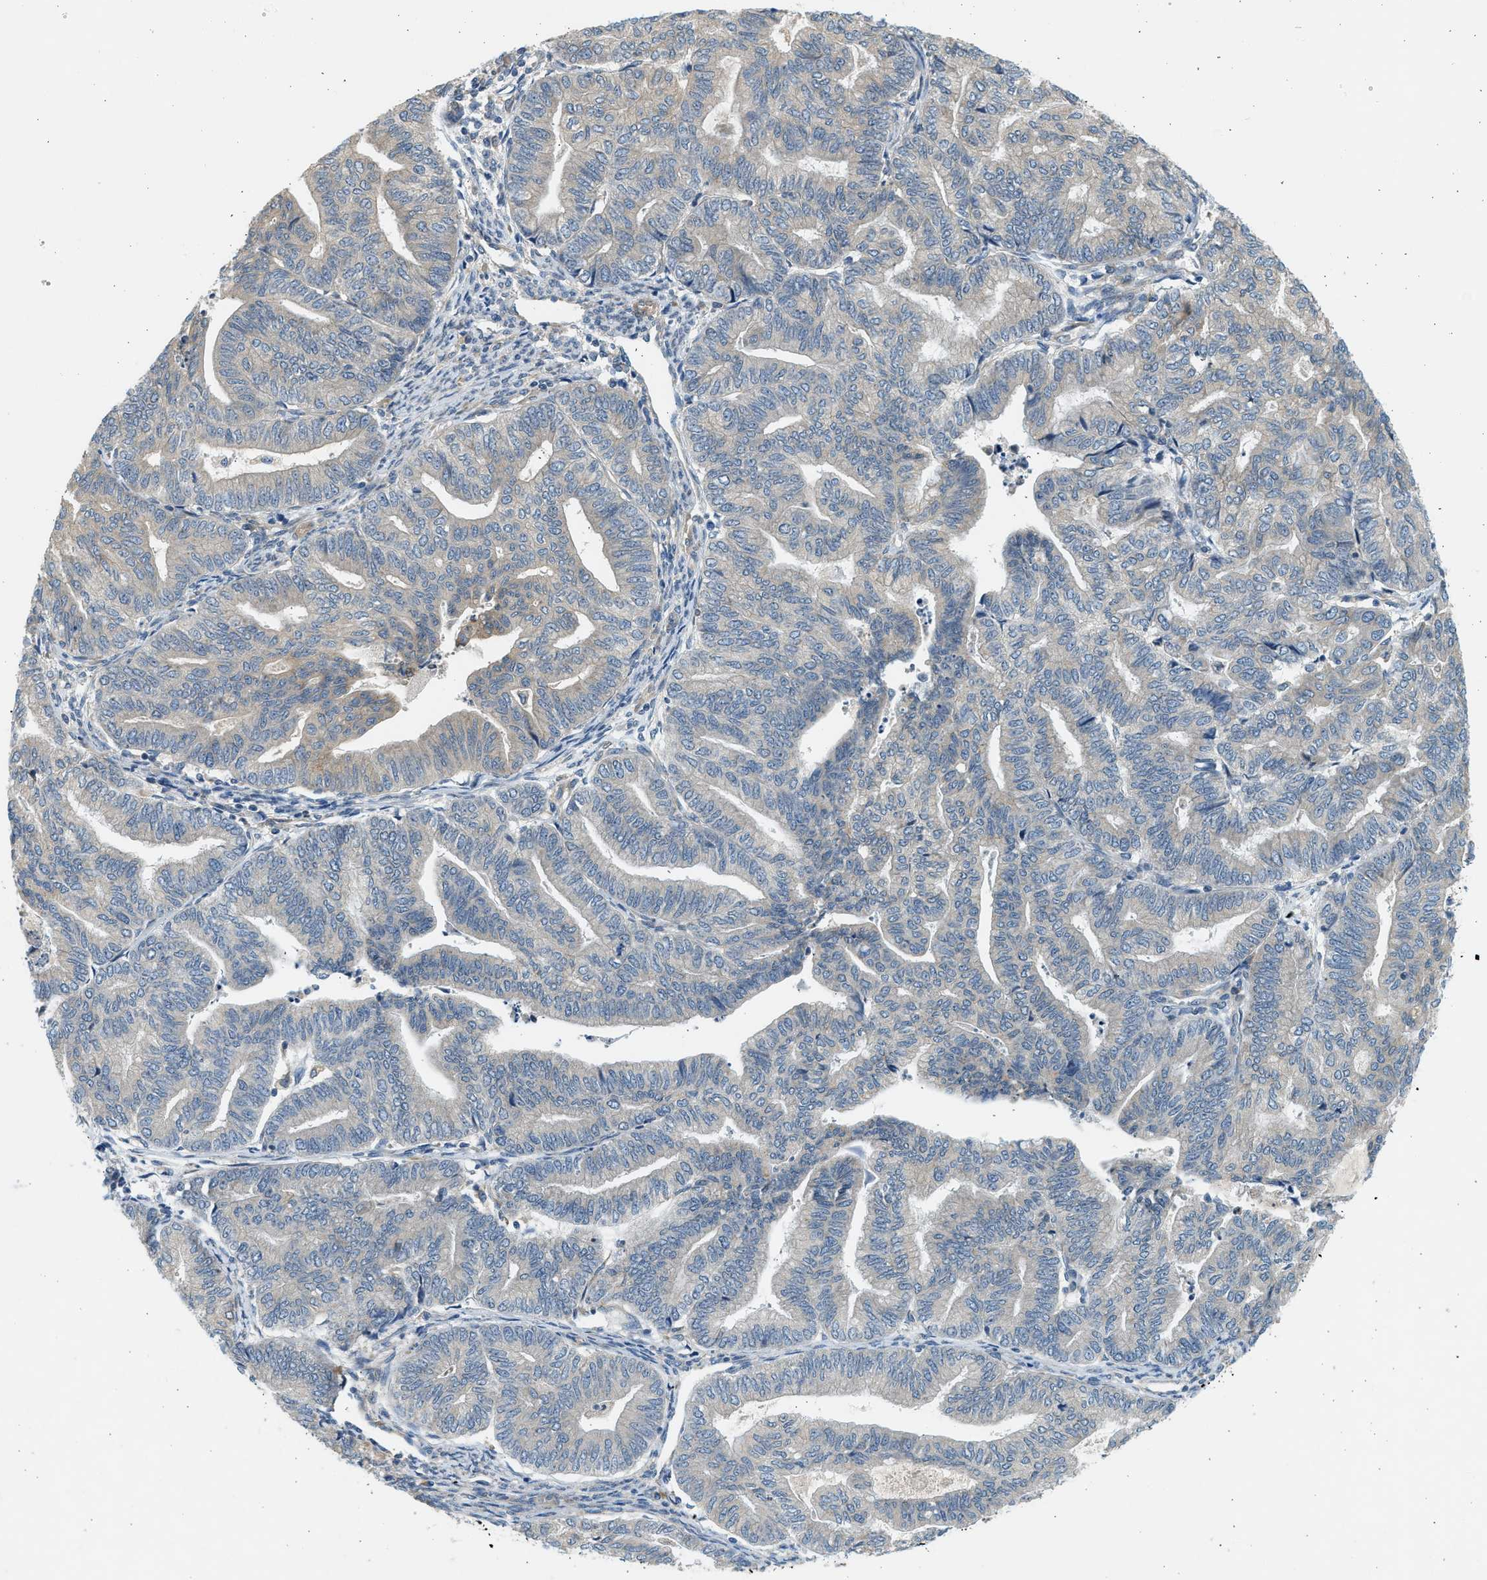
{"staining": {"intensity": "weak", "quantity": "<25%", "location": "cytoplasmic/membranous"}, "tissue": "endometrial cancer", "cell_type": "Tumor cells", "image_type": "cancer", "snomed": [{"axis": "morphology", "description": "Adenocarcinoma, NOS"}, {"axis": "topography", "description": "Endometrium"}], "caption": "IHC micrograph of neoplastic tissue: human endometrial cancer (adenocarcinoma) stained with DAB shows no significant protein staining in tumor cells.", "gene": "KDELR2", "patient": {"sex": "female", "age": 79}}